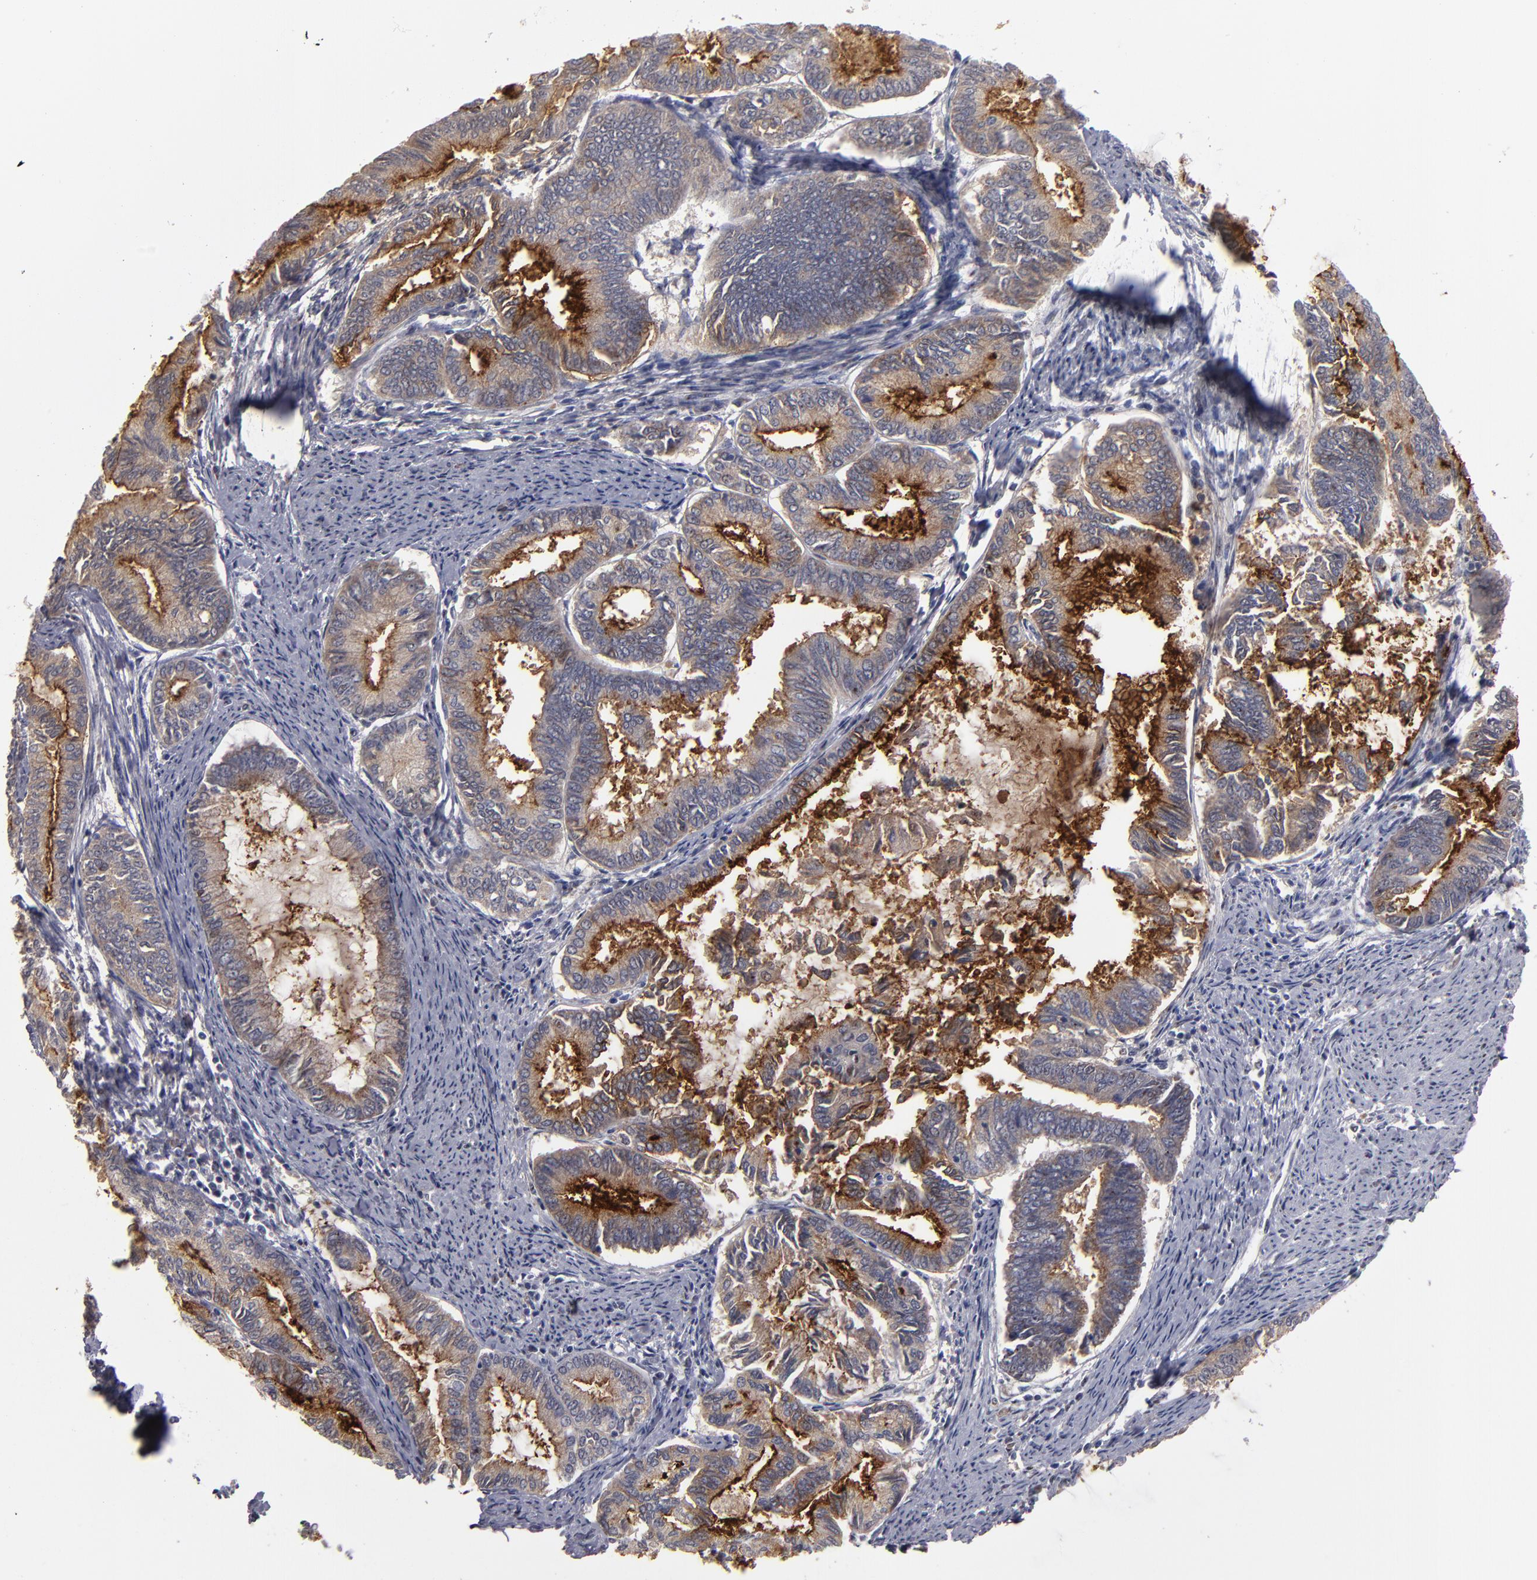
{"staining": {"intensity": "moderate", "quantity": ">75%", "location": "cytoplasmic/membranous"}, "tissue": "endometrial cancer", "cell_type": "Tumor cells", "image_type": "cancer", "snomed": [{"axis": "morphology", "description": "Adenocarcinoma, NOS"}, {"axis": "topography", "description": "Endometrium"}], "caption": "Human endometrial adenocarcinoma stained with a brown dye shows moderate cytoplasmic/membranous positive expression in approximately >75% of tumor cells.", "gene": "EXD2", "patient": {"sex": "female", "age": 86}}